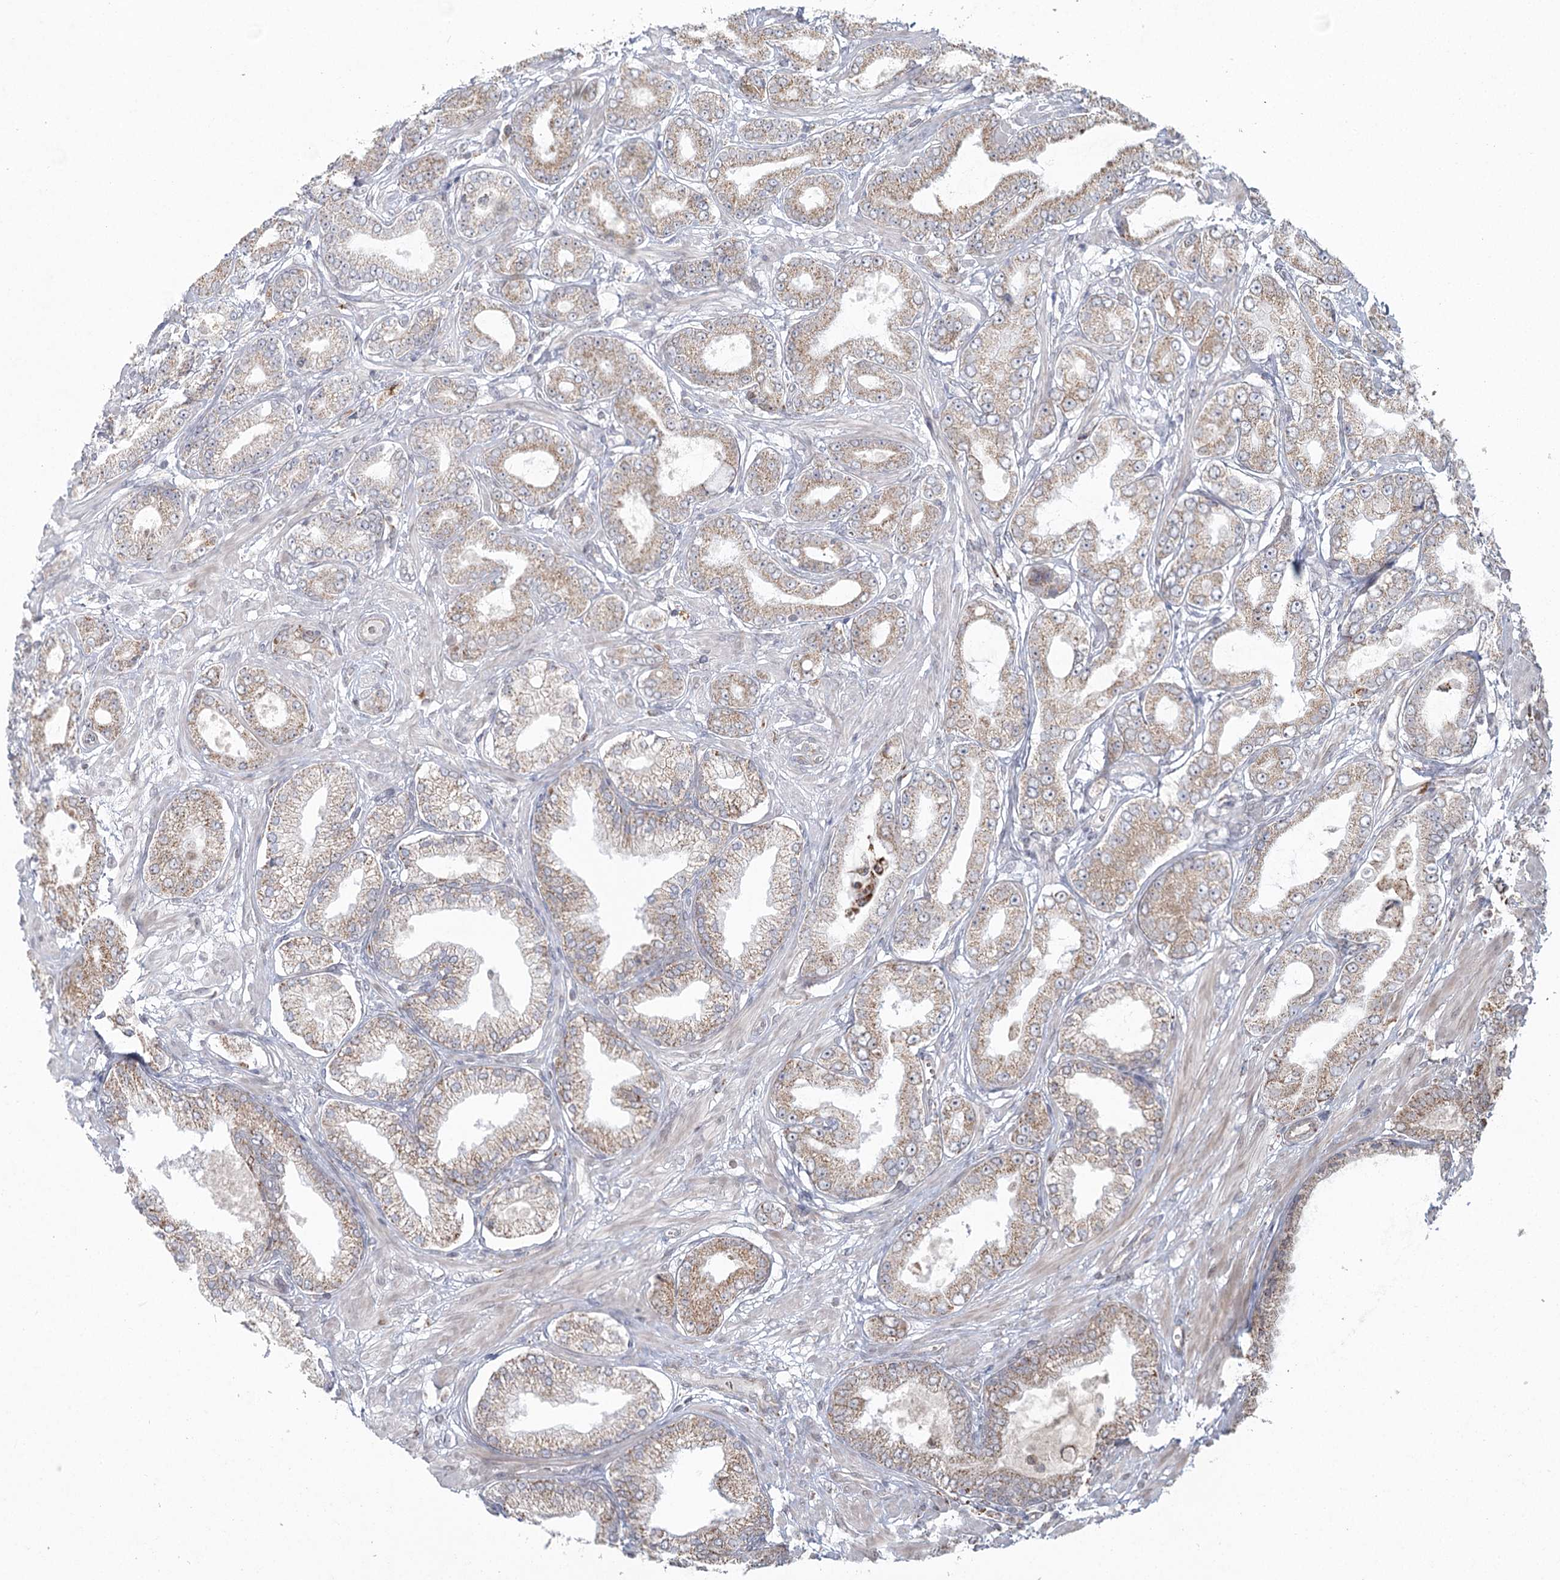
{"staining": {"intensity": "weak", "quantity": "25%-75%", "location": "cytoplasmic/membranous"}, "tissue": "prostate cancer", "cell_type": "Tumor cells", "image_type": "cancer", "snomed": [{"axis": "morphology", "description": "Adenocarcinoma, Low grade"}, {"axis": "topography", "description": "Prostate"}], "caption": "Tumor cells show weak cytoplasmic/membranous positivity in approximately 25%-75% of cells in prostate low-grade adenocarcinoma.", "gene": "LACTB", "patient": {"sex": "male", "age": 63}}